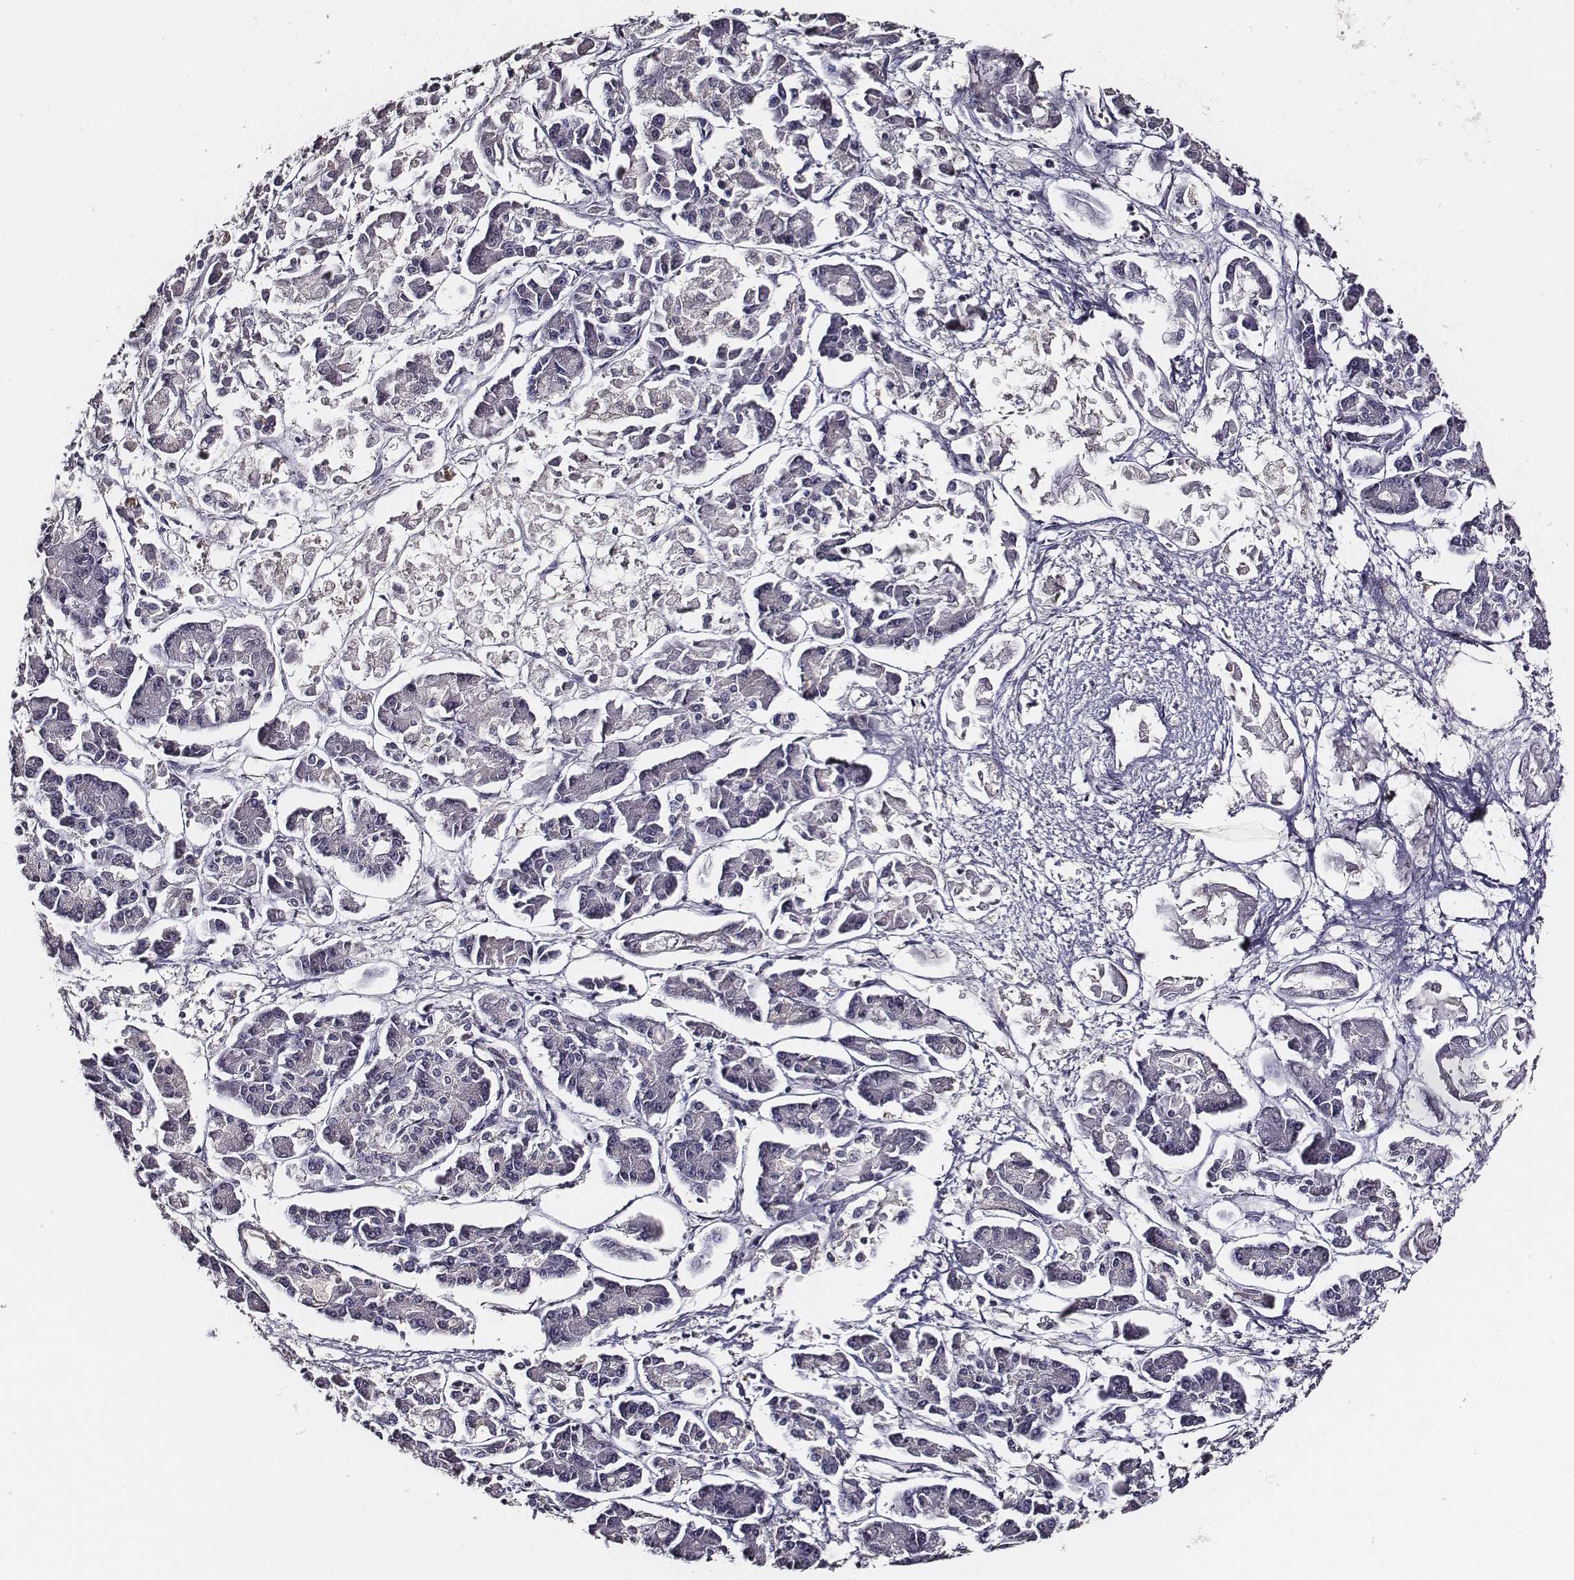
{"staining": {"intensity": "negative", "quantity": "none", "location": "none"}, "tissue": "pancreatic cancer", "cell_type": "Tumor cells", "image_type": "cancer", "snomed": [{"axis": "morphology", "description": "Adenocarcinoma, NOS"}, {"axis": "topography", "description": "Pancreas"}], "caption": "This image is of pancreatic adenocarcinoma stained with immunohistochemistry to label a protein in brown with the nuclei are counter-stained blue. There is no positivity in tumor cells.", "gene": "AADAT", "patient": {"sex": "male", "age": 85}}